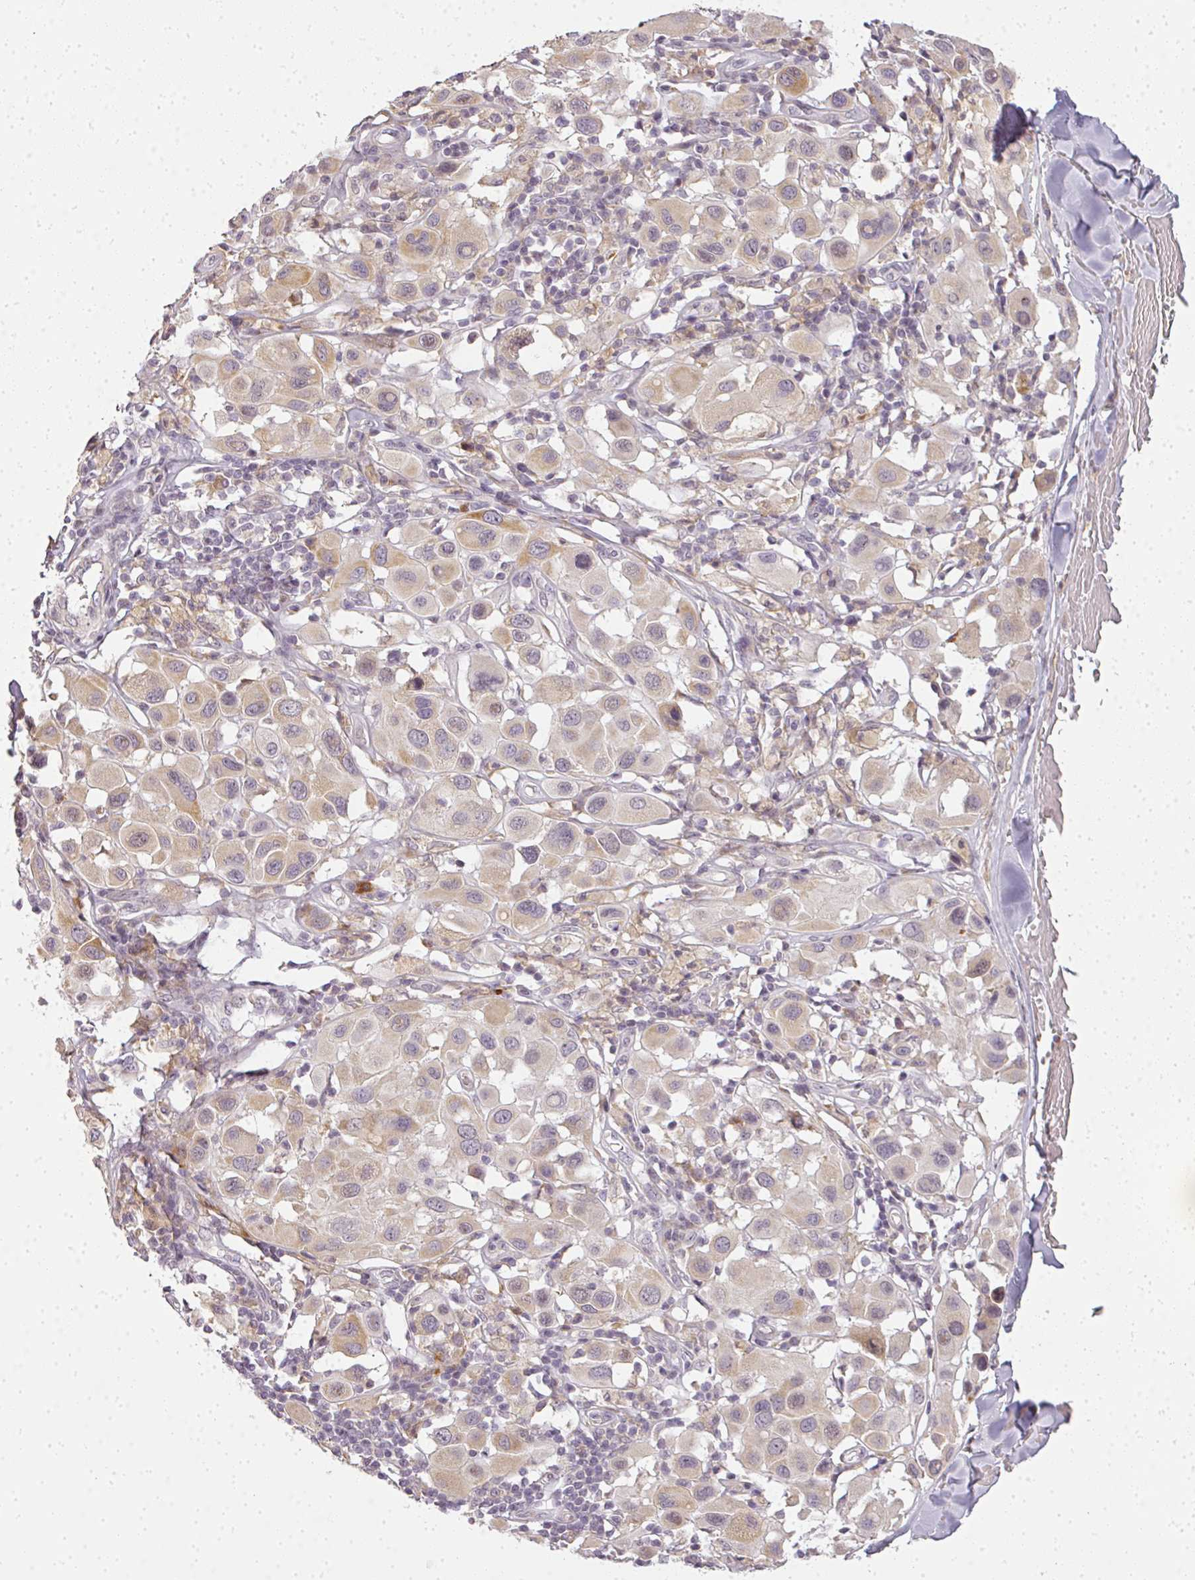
{"staining": {"intensity": "weak", "quantity": "25%-75%", "location": "cytoplasmic/membranous"}, "tissue": "melanoma", "cell_type": "Tumor cells", "image_type": "cancer", "snomed": [{"axis": "morphology", "description": "Malignant melanoma, Metastatic site"}, {"axis": "topography", "description": "Skin"}], "caption": "Brown immunohistochemical staining in melanoma shows weak cytoplasmic/membranous positivity in about 25%-75% of tumor cells.", "gene": "MED19", "patient": {"sex": "male", "age": 41}}